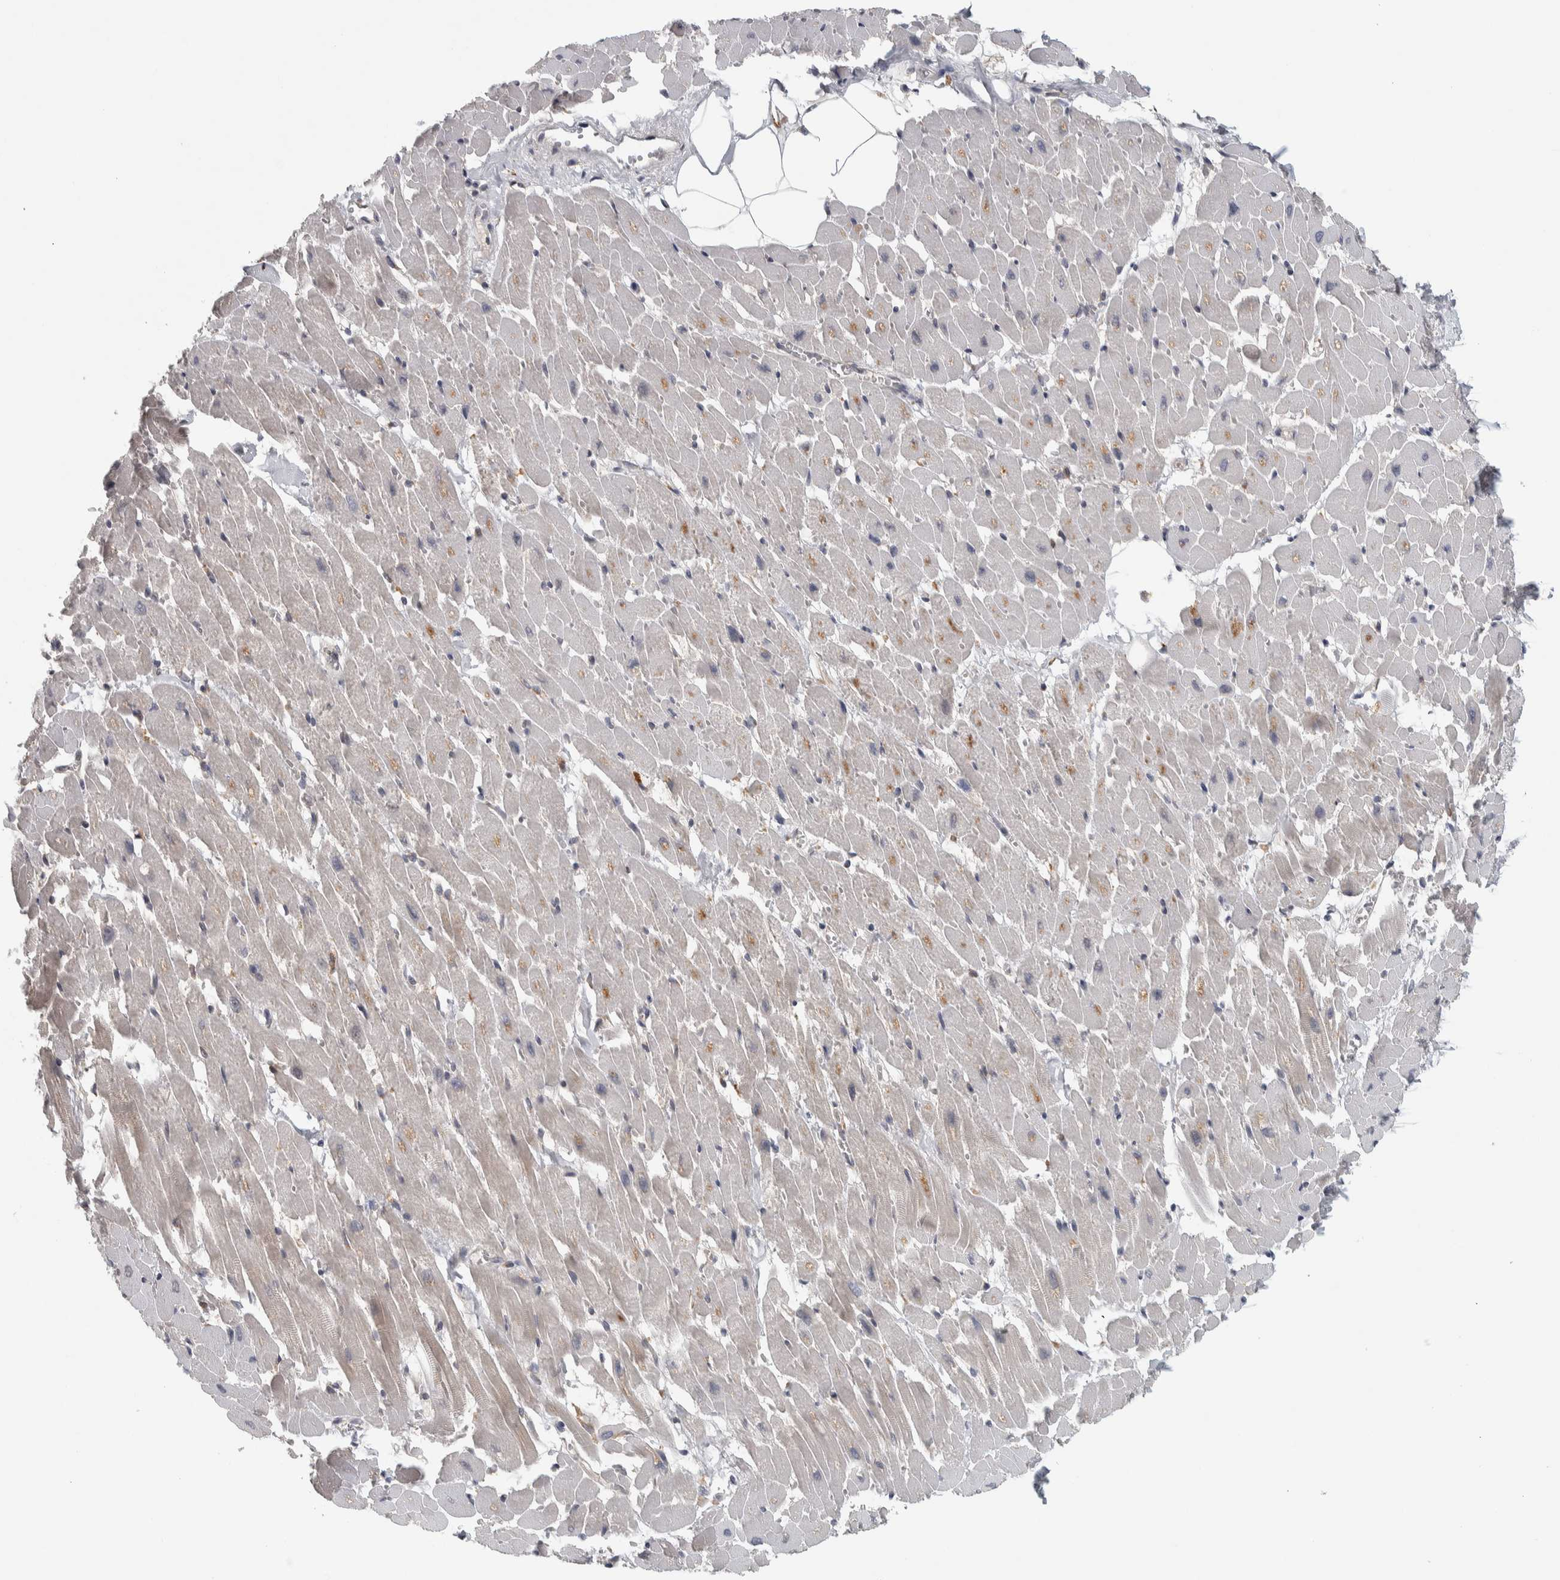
{"staining": {"intensity": "weak", "quantity": "25%-75%", "location": "cytoplasmic/membranous"}, "tissue": "heart muscle", "cell_type": "Cardiomyocytes", "image_type": "normal", "snomed": [{"axis": "morphology", "description": "Normal tissue, NOS"}, {"axis": "topography", "description": "Heart"}], "caption": "Immunohistochemical staining of benign heart muscle exhibits low levels of weak cytoplasmic/membranous expression in about 25%-75% of cardiomyocytes.", "gene": "ADPRM", "patient": {"sex": "female", "age": 19}}